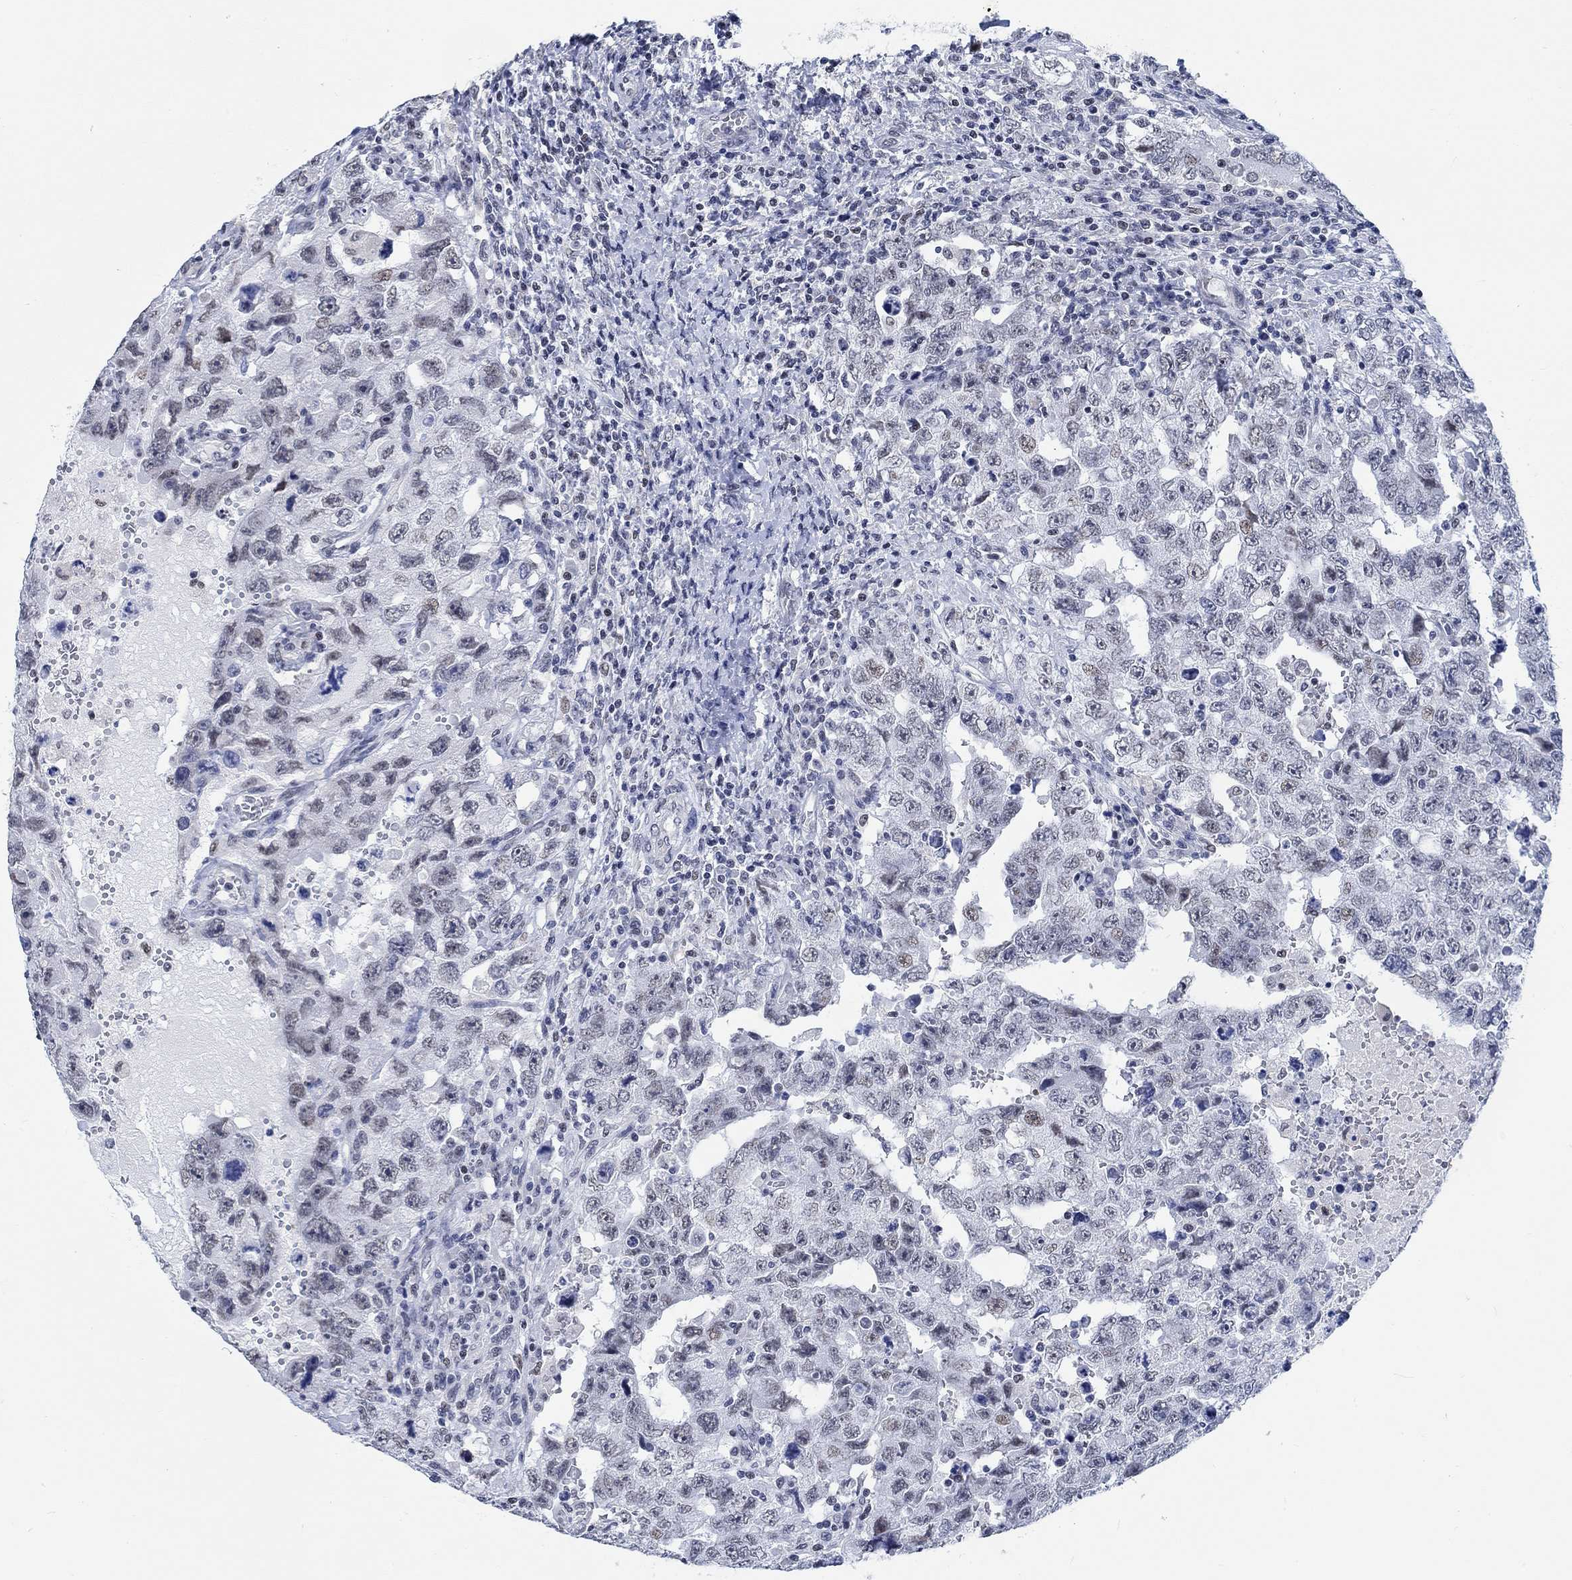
{"staining": {"intensity": "negative", "quantity": "none", "location": "none"}, "tissue": "testis cancer", "cell_type": "Tumor cells", "image_type": "cancer", "snomed": [{"axis": "morphology", "description": "Carcinoma, Embryonal, NOS"}, {"axis": "topography", "description": "Testis"}], "caption": "DAB (3,3'-diaminobenzidine) immunohistochemical staining of human testis cancer shows no significant positivity in tumor cells.", "gene": "KCNH8", "patient": {"sex": "male", "age": 26}}